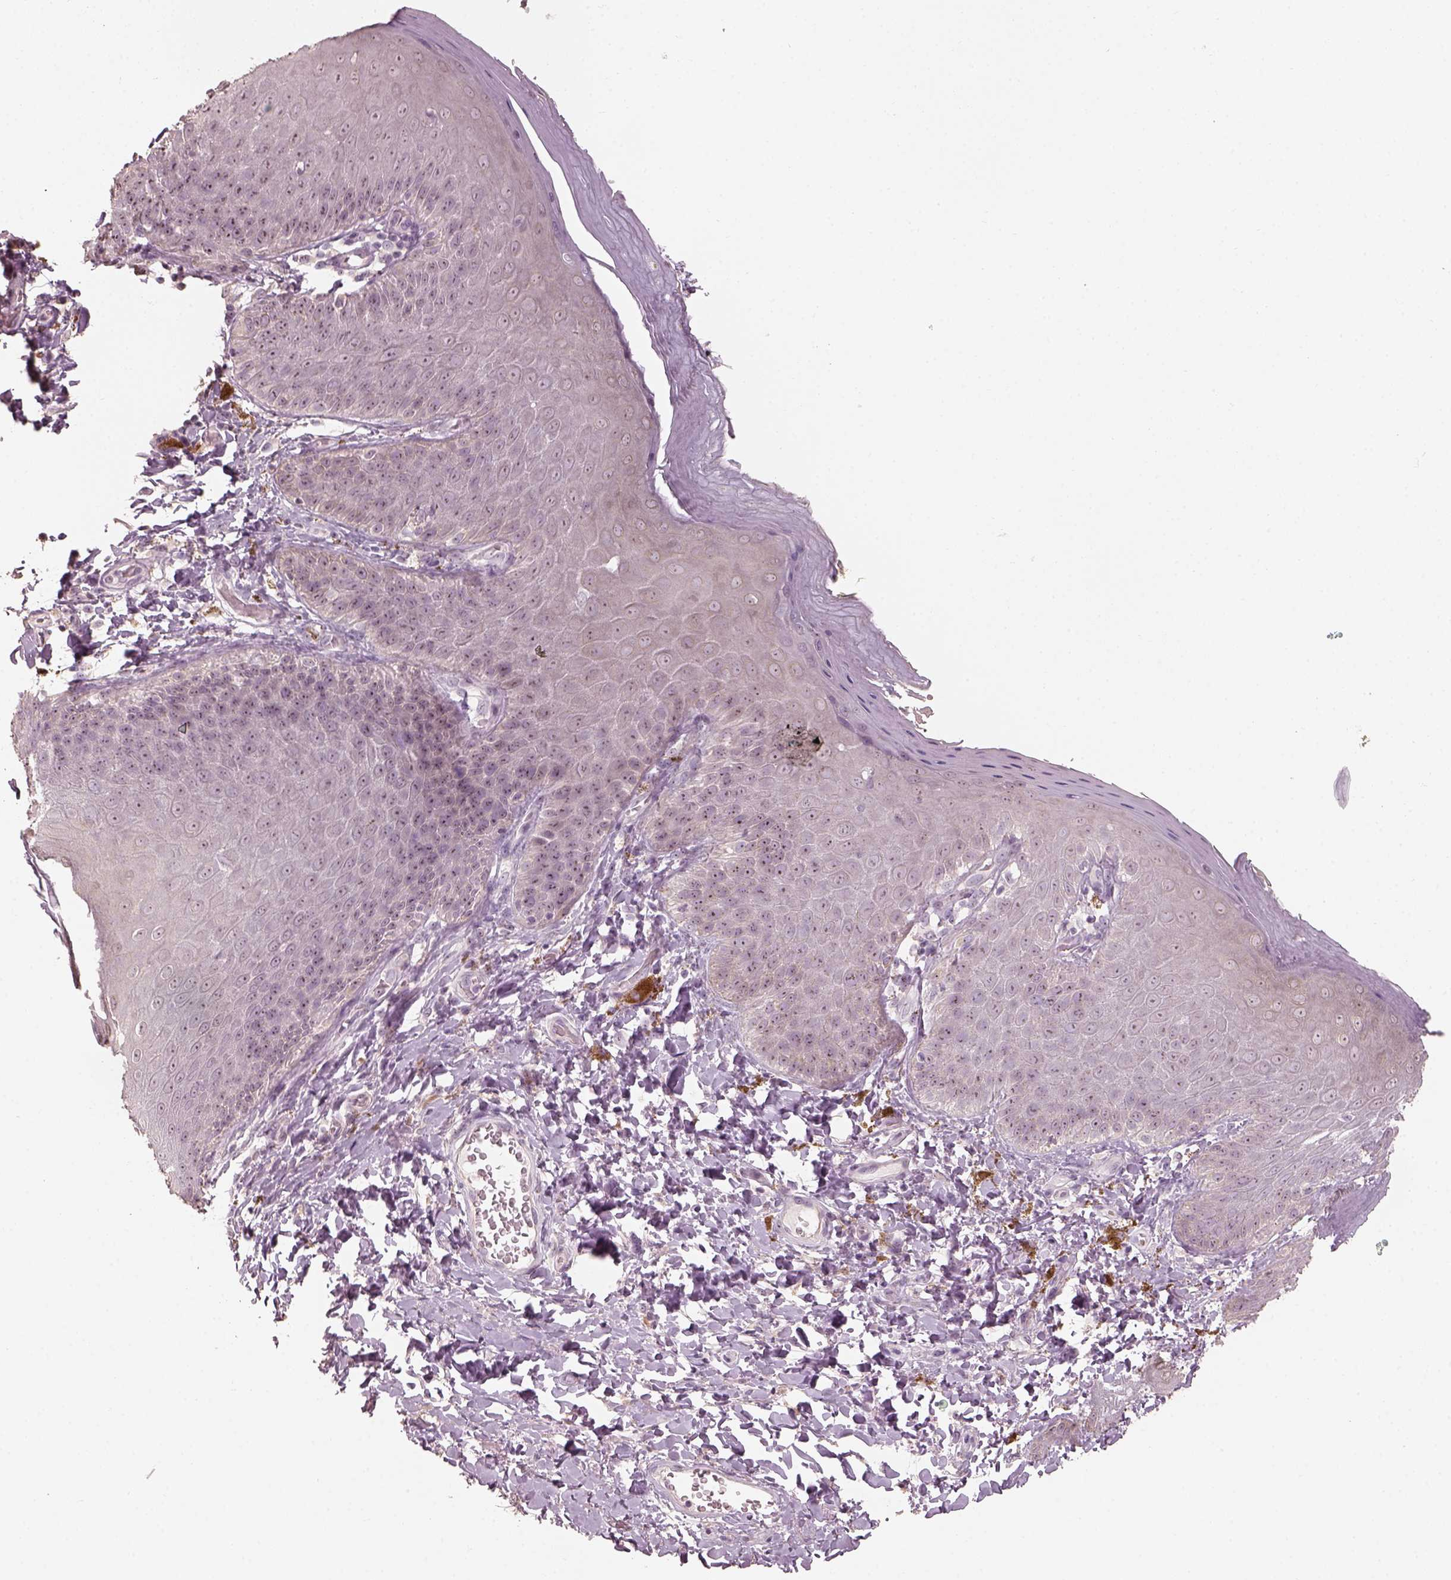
{"staining": {"intensity": "weak", "quantity": "25%-75%", "location": "nuclear"}, "tissue": "skin", "cell_type": "Epidermal cells", "image_type": "normal", "snomed": [{"axis": "morphology", "description": "Normal tissue, NOS"}, {"axis": "topography", "description": "Anal"}], "caption": "High-magnification brightfield microscopy of unremarkable skin stained with DAB (3,3'-diaminobenzidine) (brown) and counterstained with hematoxylin (blue). epidermal cells exhibit weak nuclear positivity is present in approximately25%-75% of cells.", "gene": "CDS1", "patient": {"sex": "male", "age": 53}}